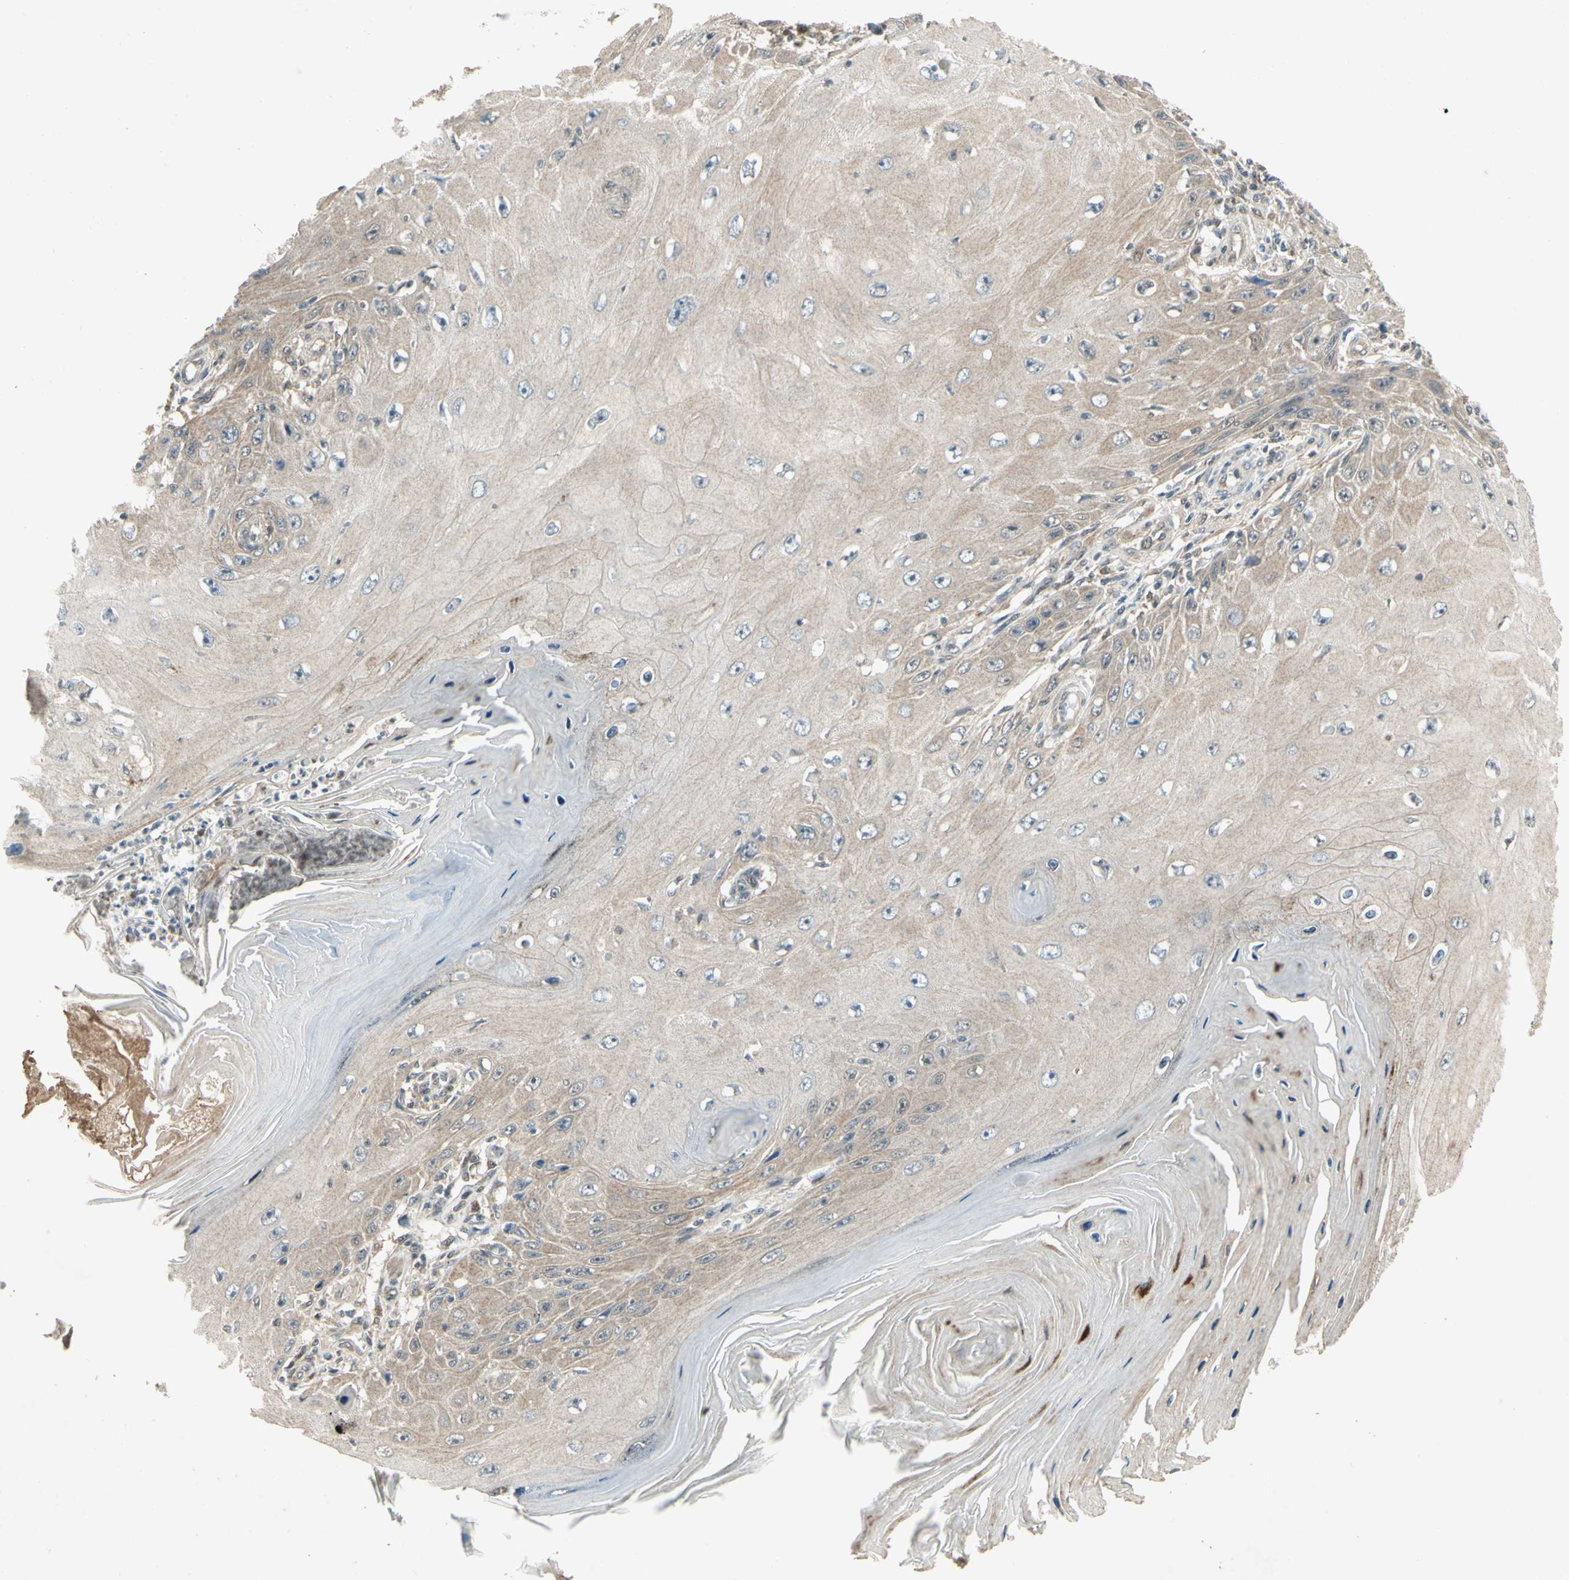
{"staining": {"intensity": "weak", "quantity": ">75%", "location": "cytoplasmic/membranous"}, "tissue": "skin cancer", "cell_type": "Tumor cells", "image_type": "cancer", "snomed": [{"axis": "morphology", "description": "Squamous cell carcinoma, NOS"}, {"axis": "topography", "description": "Skin"}], "caption": "High-magnification brightfield microscopy of squamous cell carcinoma (skin) stained with DAB (brown) and counterstained with hematoxylin (blue). tumor cells exhibit weak cytoplasmic/membranous expression is present in approximately>75% of cells.", "gene": "PSMD5", "patient": {"sex": "female", "age": 73}}